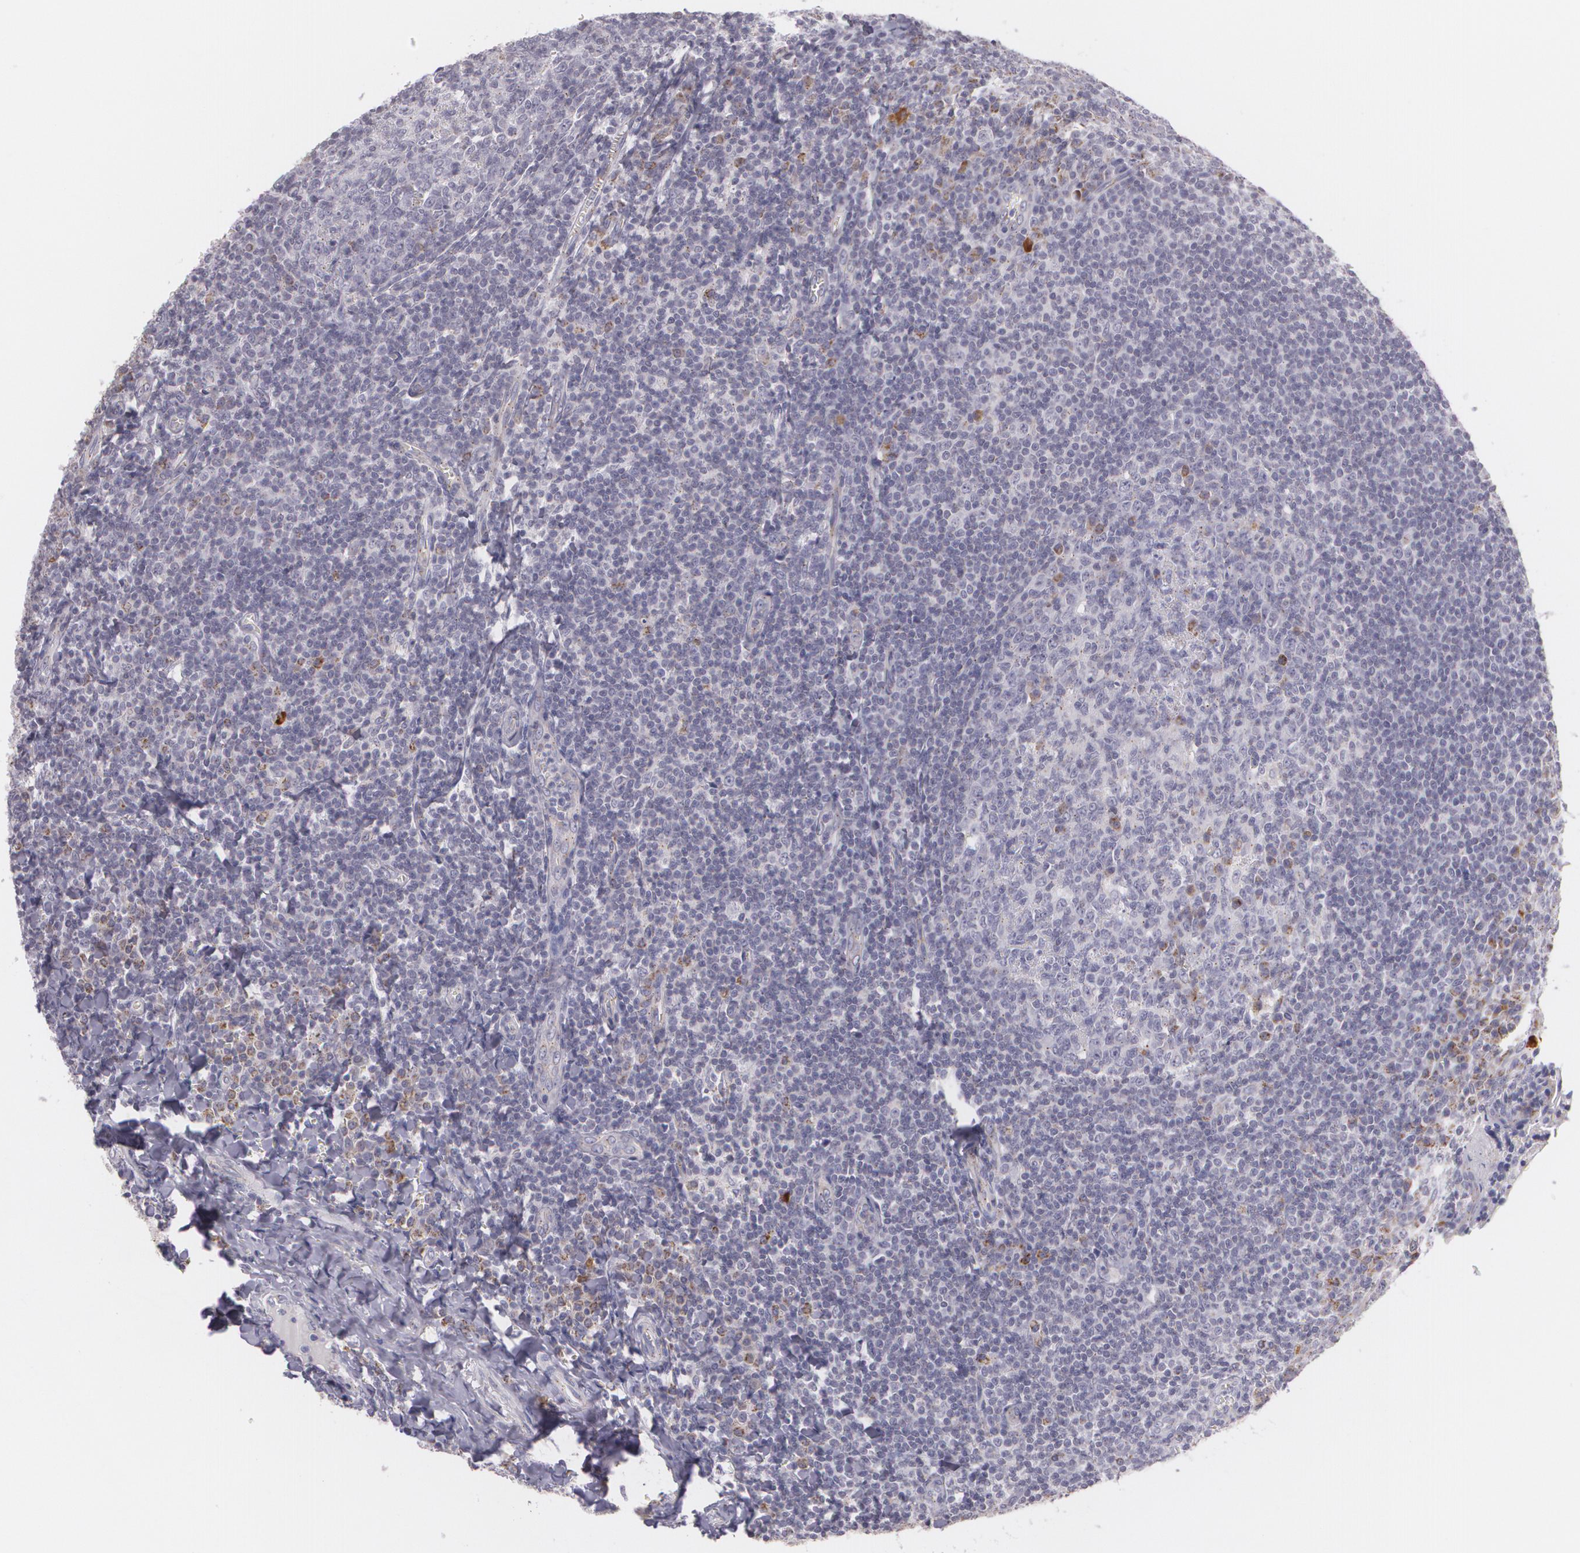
{"staining": {"intensity": "negative", "quantity": "none", "location": "none"}, "tissue": "tonsil", "cell_type": "Germinal center cells", "image_type": "normal", "snomed": [{"axis": "morphology", "description": "Normal tissue, NOS"}, {"axis": "topography", "description": "Tonsil"}], "caption": "The micrograph reveals no significant staining in germinal center cells of tonsil. The staining is performed using DAB (3,3'-diaminobenzidine) brown chromogen with nuclei counter-stained in using hematoxylin.", "gene": "CILK1", "patient": {"sex": "male", "age": 31}}